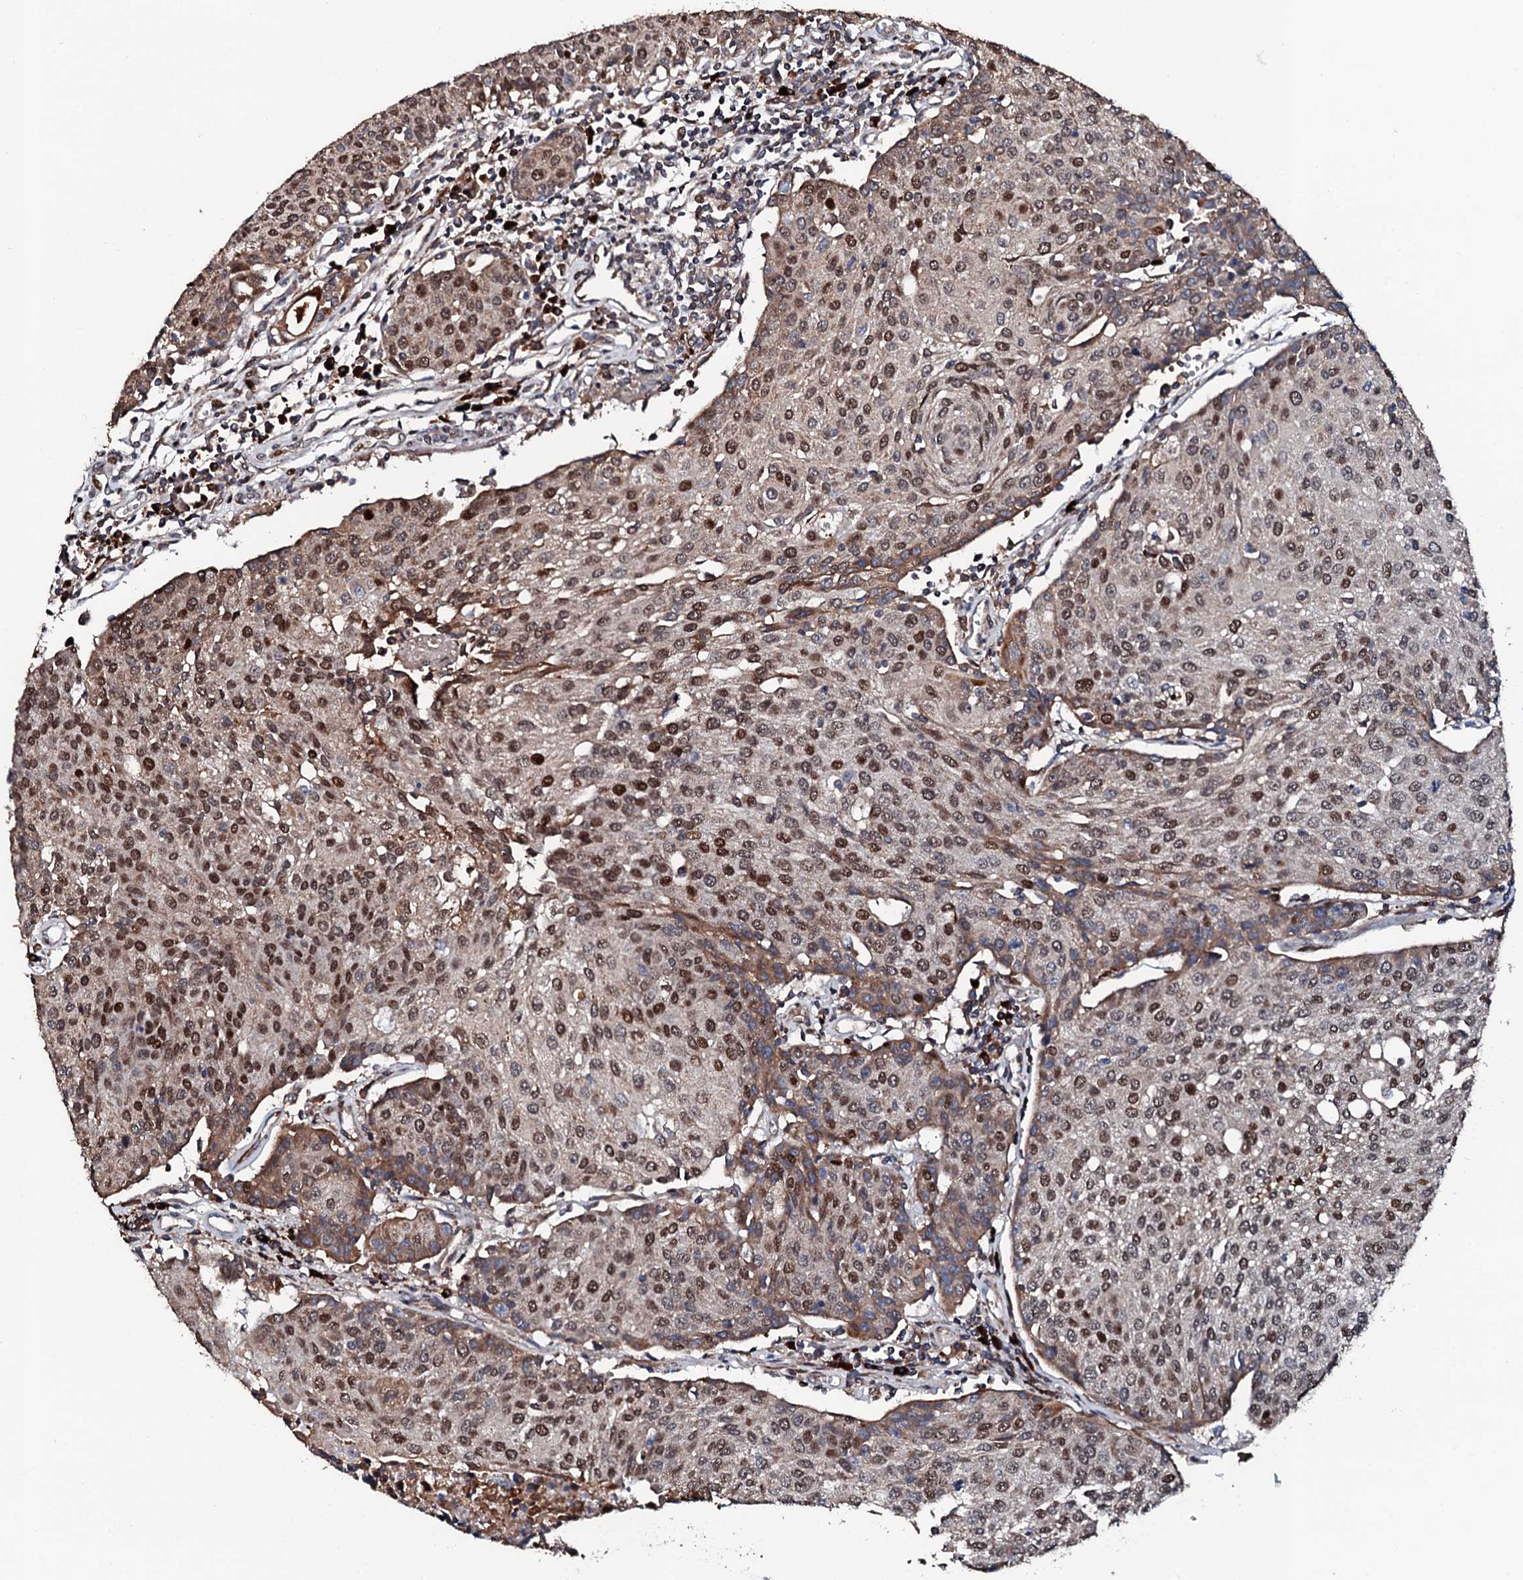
{"staining": {"intensity": "strong", "quantity": ">75%", "location": "nuclear"}, "tissue": "urothelial cancer", "cell_type": "Tumor cells", "image_type": "cancer", "snomed": [{"axis": "morphology", "description": "Urothelial carcinoma, High grade"}, {"axis": "topography", "description": "Urinary bladder"}], "caption": "A high-resolution photomicrograph shows IHC staining of high-grade urothelial carcinoma, which demonstrates strong nuclear positivity in about >75% of tumor cells.", "gene": "KIF18A", "patient": {"sex": "female", "age": 85}}